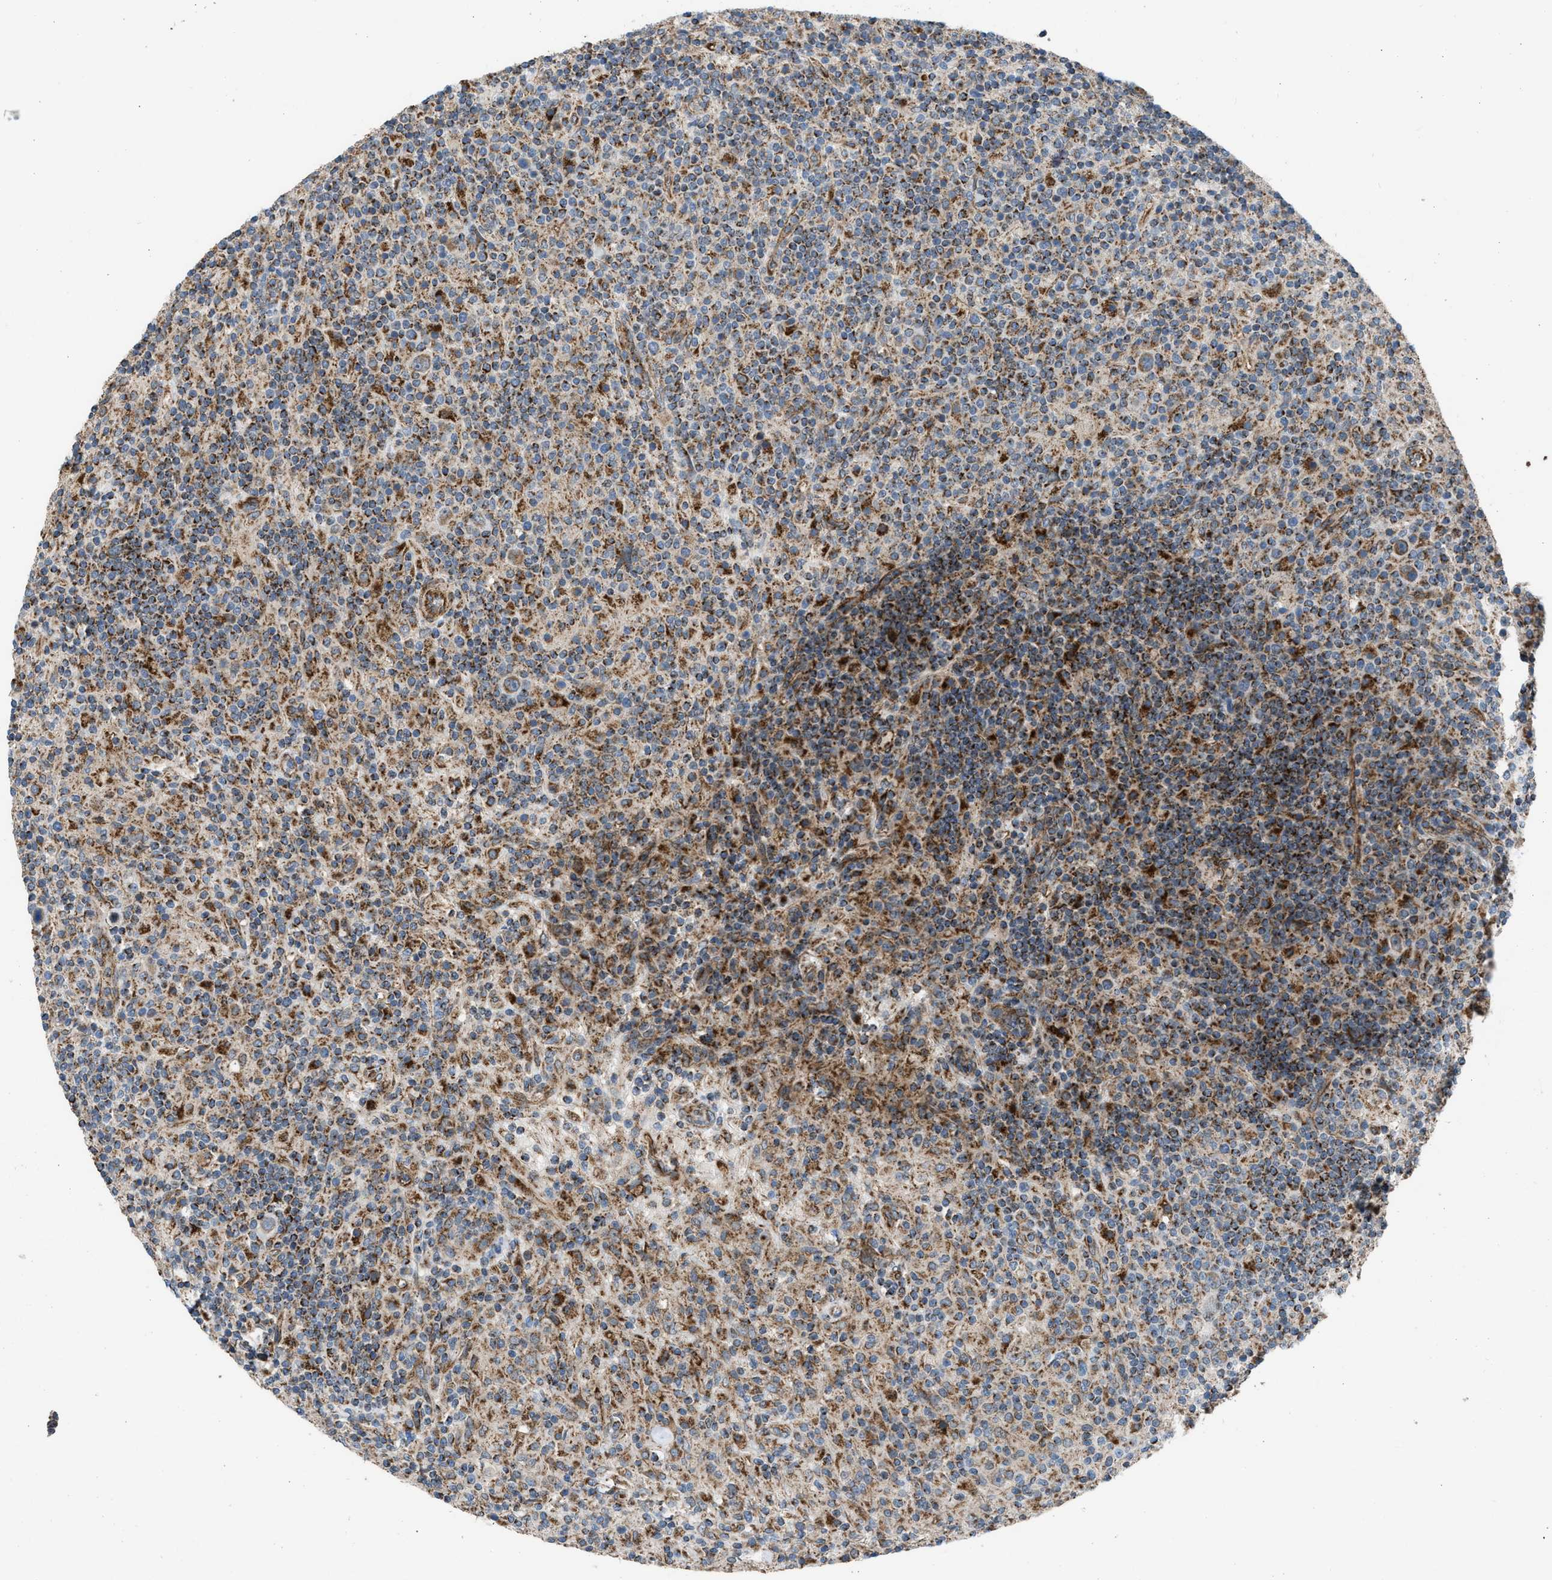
{"staining": {"intensity": "weak", "quantity": ">75%", "location": "cytoplasmic/membranous"}, "tissue": "lymphoma", "cell_type": "Tumor cells", "image_type": "cancer", "snomed": [{"axis": "morphology", "description": "Hodgkin's disease, NOS"}, {"axis": "topography", "description": "Lymph node"}], "caption": "Human Hodgkin's disease stained with a protein marker displays weak staining in tumor cells.", "gene": "SLC10A3", "patient": {"sex": "male", "age": 70}}